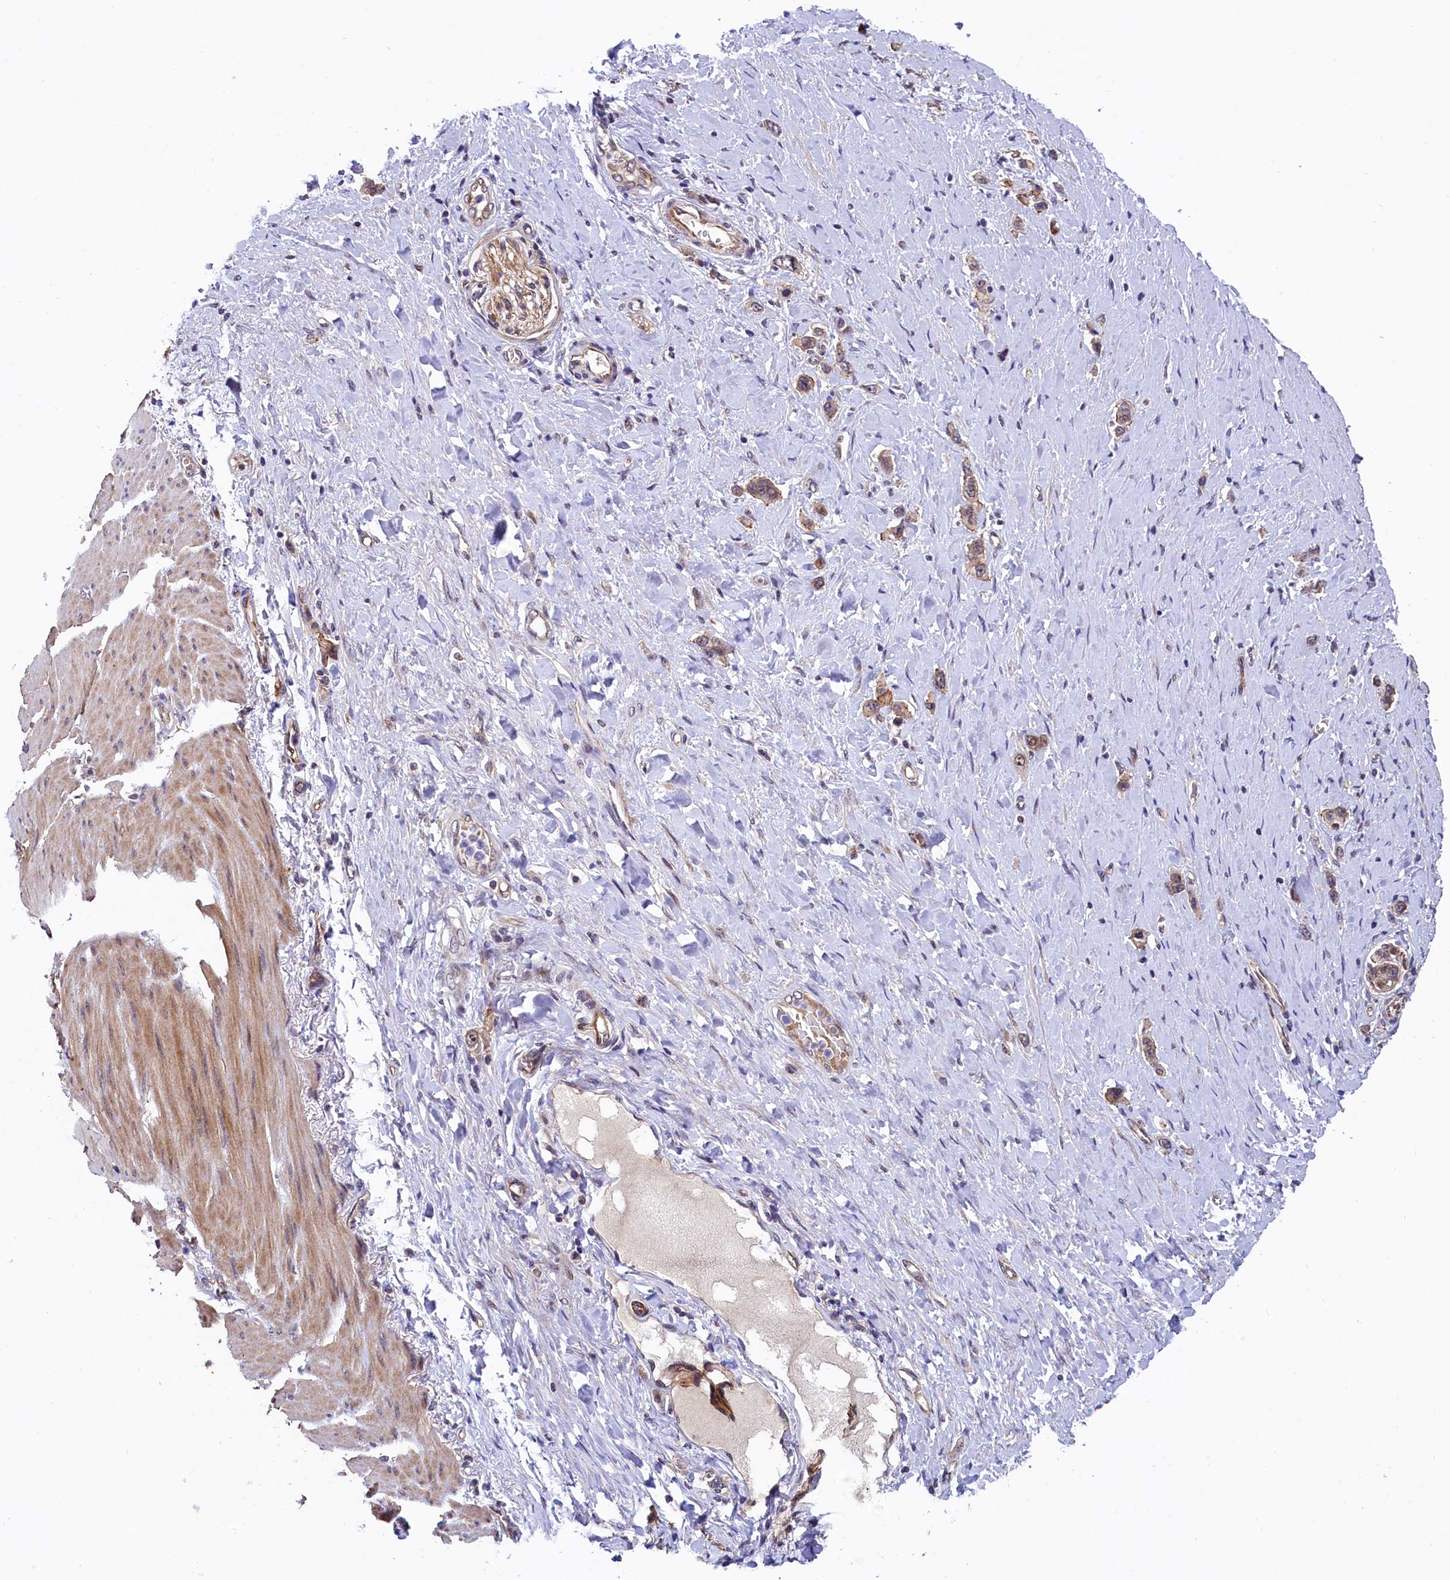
{"staining": {"intensity": "weak", "quantity": ">75%", "location": "cytoplasmic/membranous"}, "tissue": "stomach cancer", "cell_type": "Tumor cells", "image_type": "cancer", "snomed": [{"axis": "morphology", "description": "Adenocarcinoma, NOS"}, {"axis": "topography", "description": "Stomach"}], "caption": "Protein staining of stomach cancer tissue demonstrates weak cytoplasmic/membranous positivity in approximately >75% of tumor cells. The staining is performed using DAB (3,3'-diaminobenzidine) brown chromogen to label protein expression. The nuclei are counter-stained blue using hematoxylin.", "gene": "ARL14EP", "patient": {"sex": "female", "age": 65}}